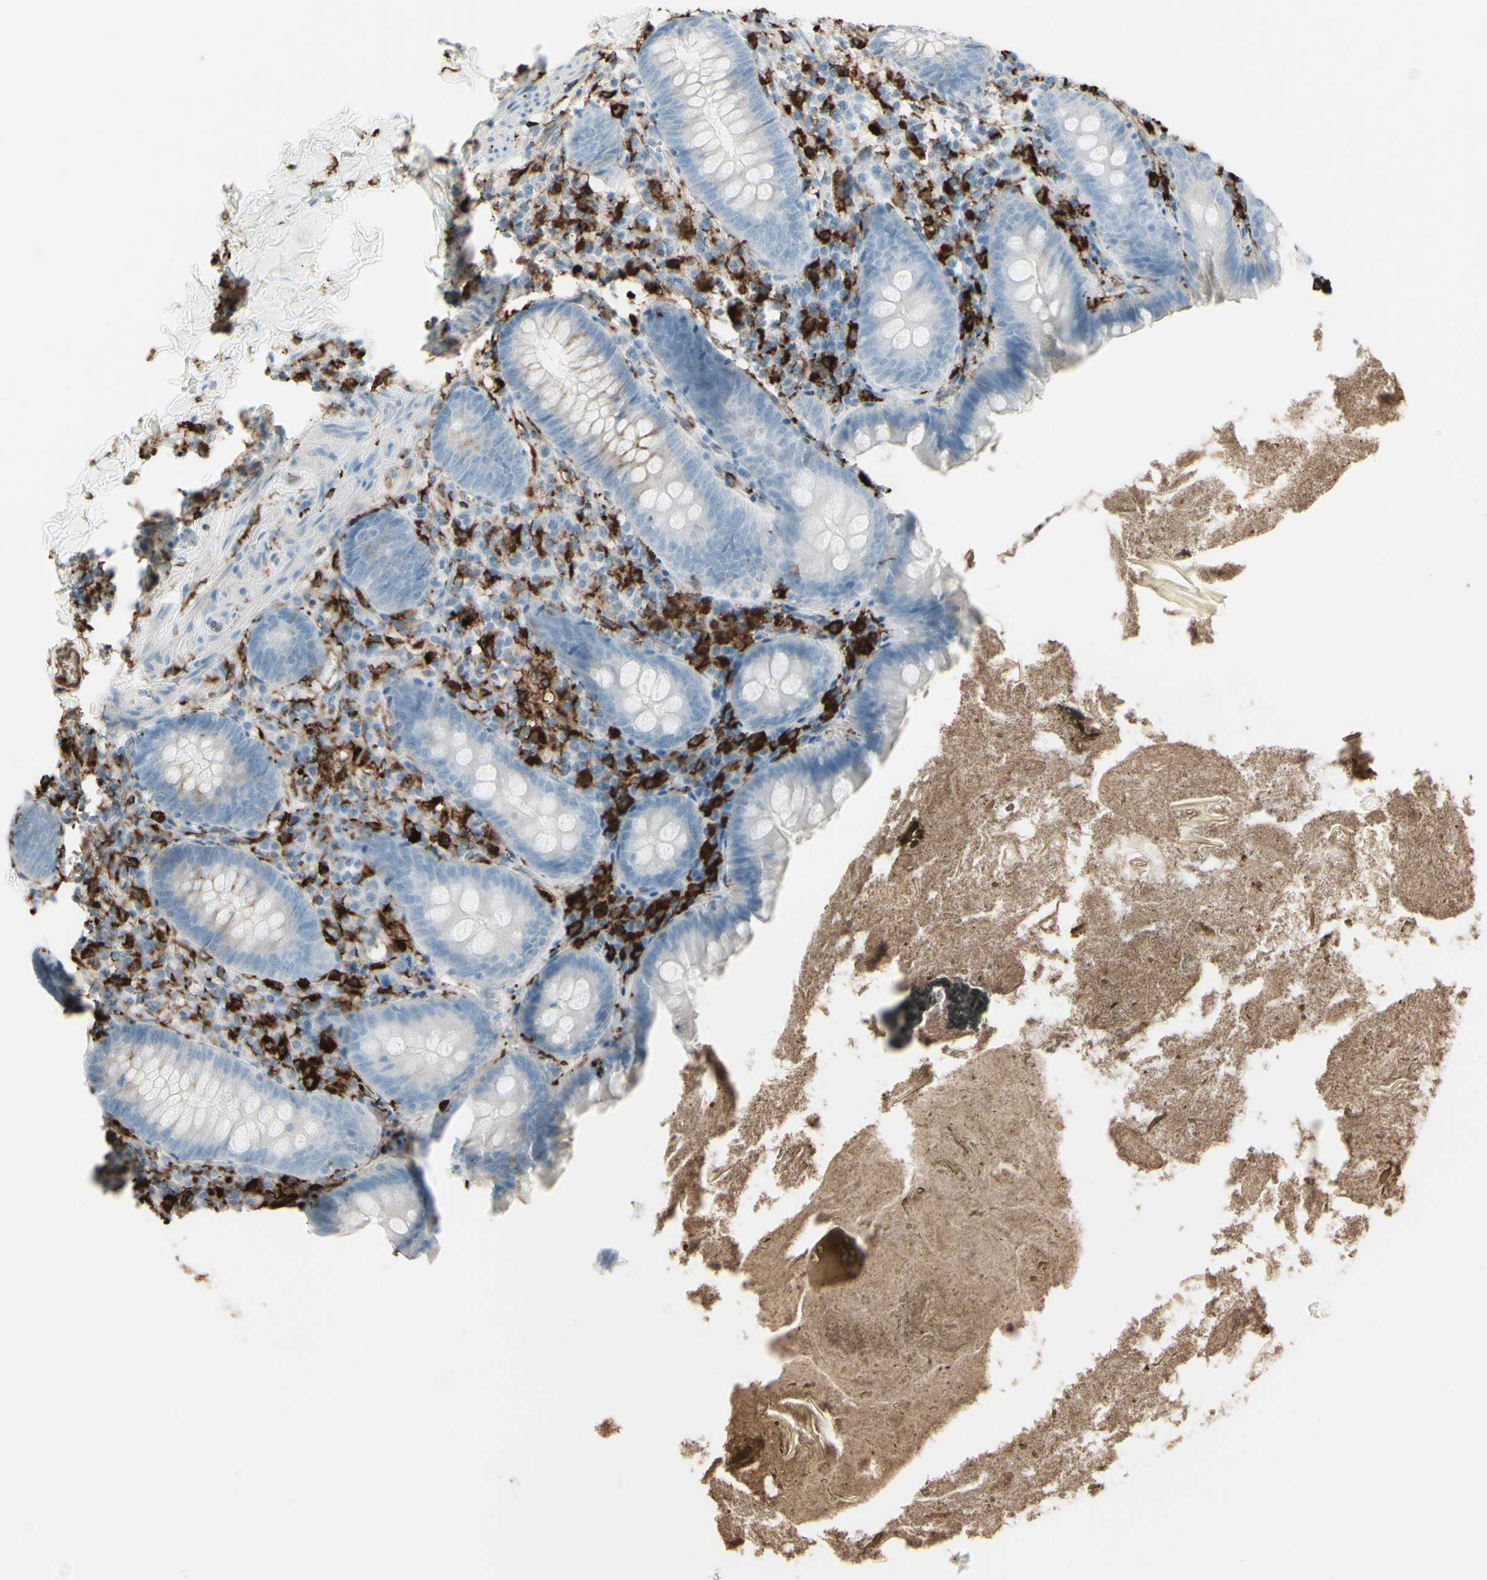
{"staining": {"intensity": "negative", "quantity": "none", "location": "none"}, "tissue": "appendix", "cell_type": "Glandular cells", "image_type": "normal", "snomed": [{"axis": "morphology", "description": "Normal tissue, NOS"}, {"axis": "topography", "description": "Appendix"}], "caption": "The image exhibits no significant positivity in glandular cells of appendix.", "gene": "HLA", "patient": {"sex": "male", "age": 52}}